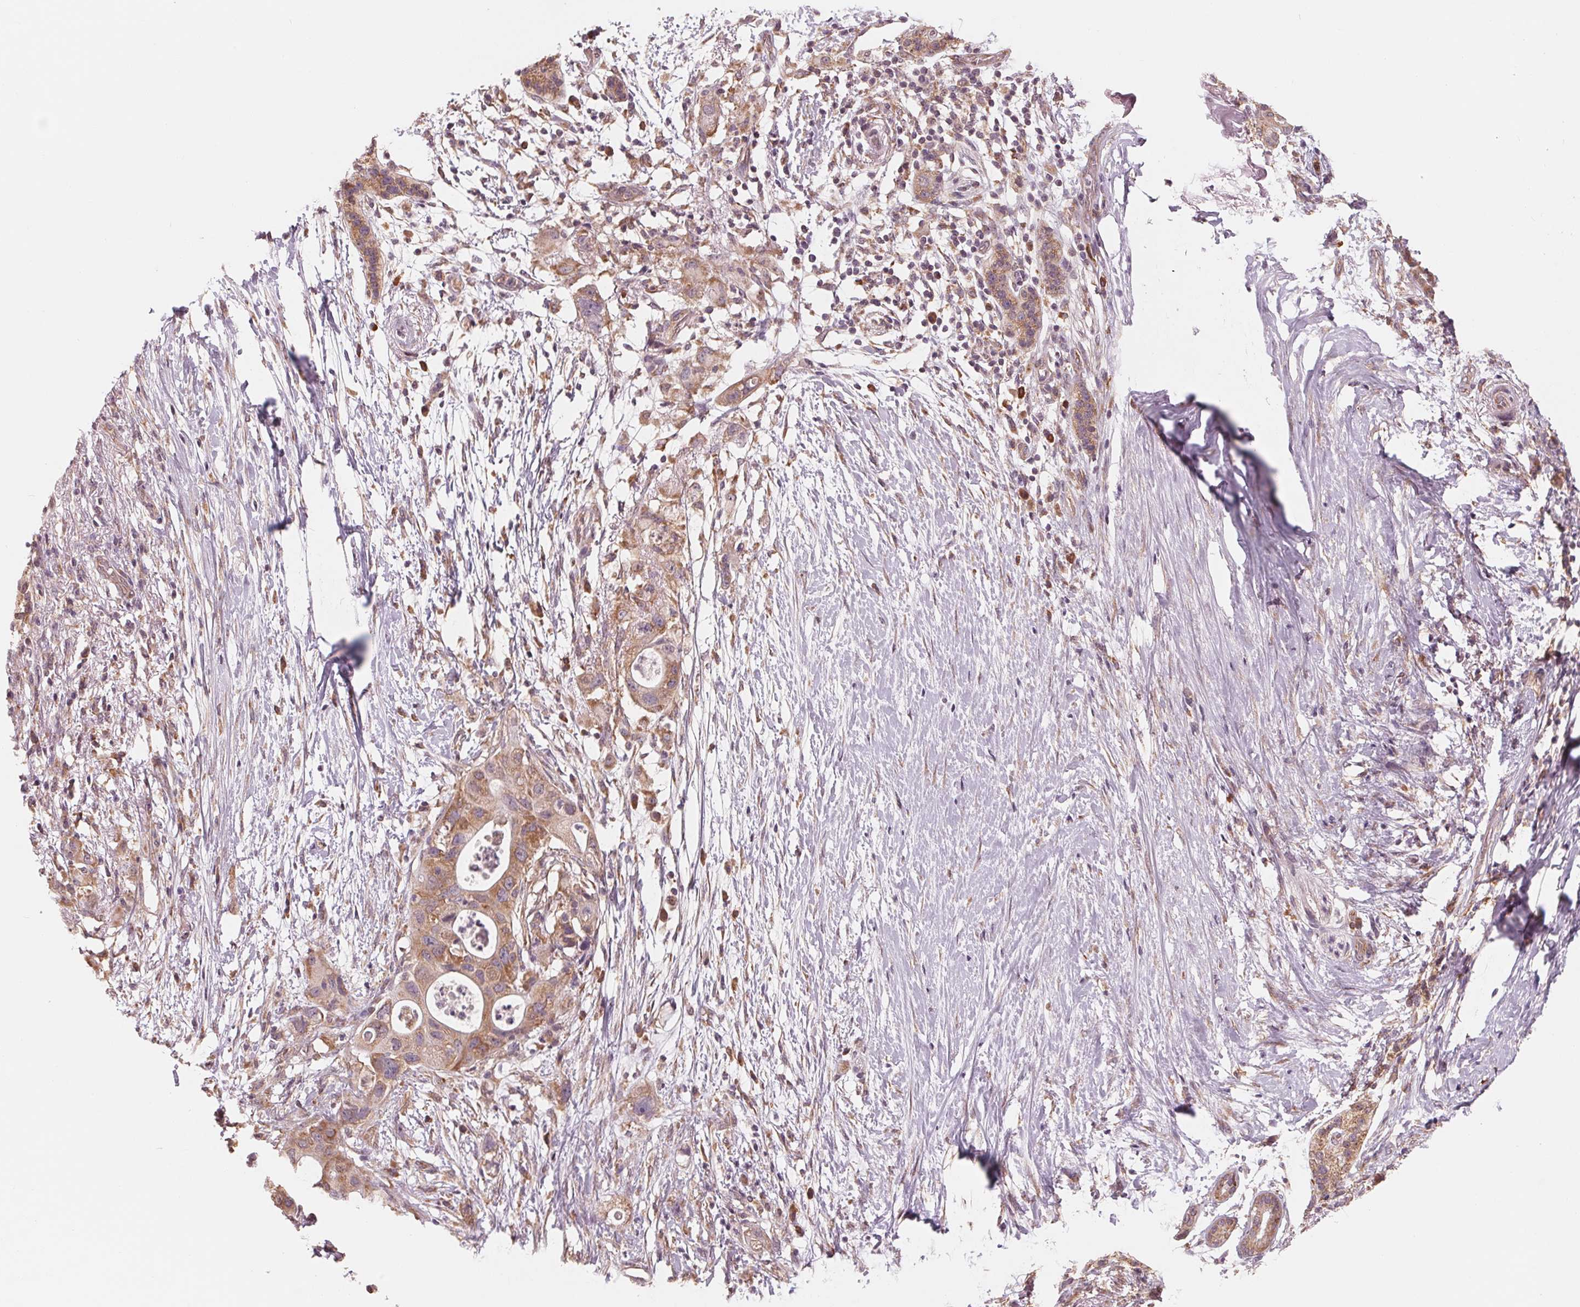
{"staining": {"intensity": "moderate", "quantity": ">75%", "location": "cytoplasmic/membranous"}, "tissue": "pancreatic cancer", "cell_type": "Tumor cells", "image_type": "cancer", "snomed": [{"axis": "morphology", "description": "Adenocarcinoma, NOS"}, {"axis": "topography", "description": "Pancreas"}], "caption": "Brown immunohistochemical staining in human pancreatic cancer (adenocarcinoma) displays moderate cytoplasmic/membranous positivity in approximately >75% of tumor cells. (Brightfield microscopy of DAB IHC at high magnification).", "gene": "GIGYF2", "patient": {"sex": "female", "age": 72}}